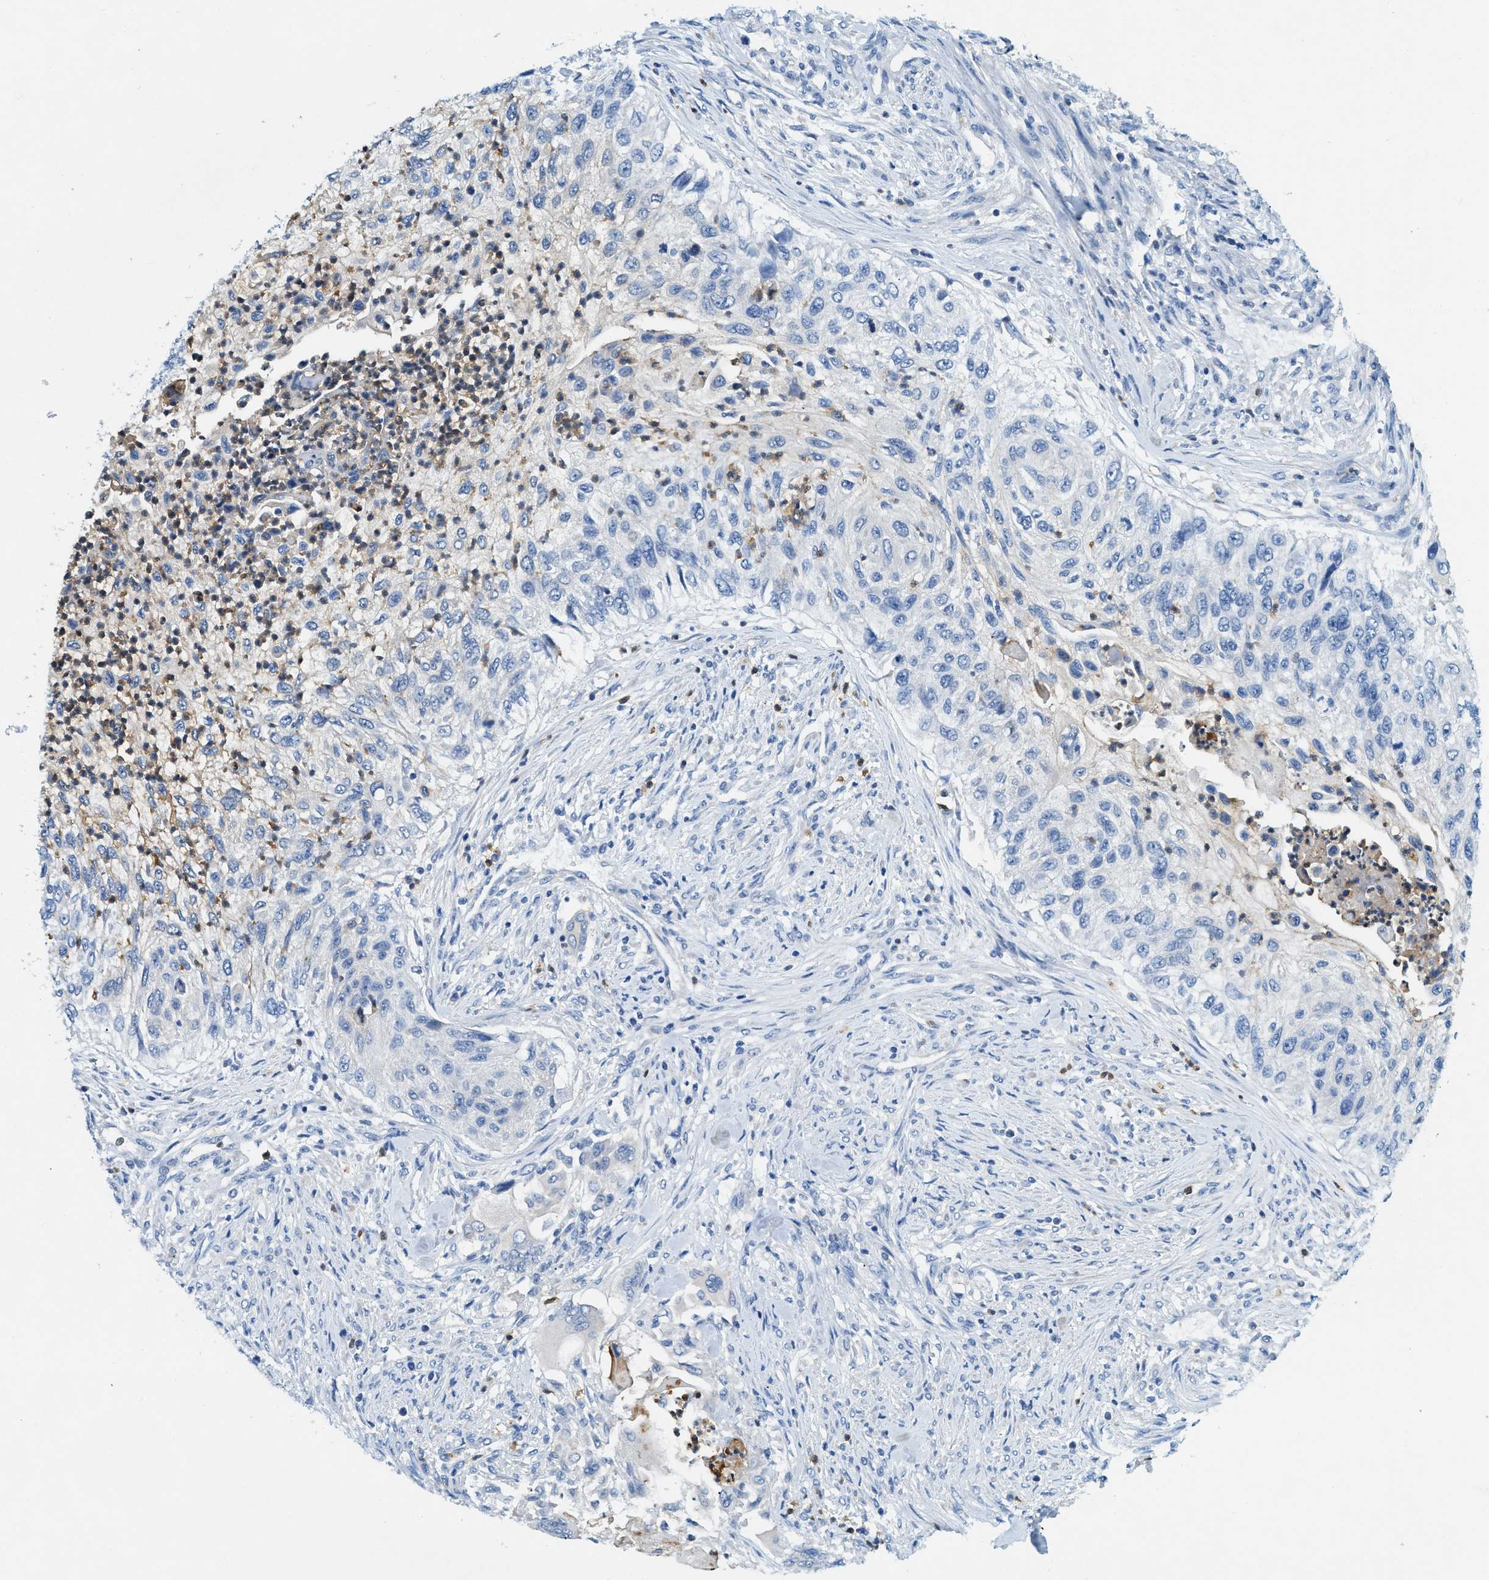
{"staining": {"intensity": "negative", "quantity": "none", "location": "none"}, "tissue": "urothelial cancer", "cell_type": "Tumor cells", "image_type": "cancer", "snomed": [{"axis": "morphology", "description": "Urothelial carcinoma, High grade"}, {"axis": "topography", "description": "Urinary bladder"}], "caption": "Micrograph shows no protein expression in tumor cells of high-grade urothelial carcinoma tissue. (DAB (3,3'-diaminobenzidine) immunohistochemistry (IHC) with hematoxylin counter stain).", "gene": "ZDHHC13", "patient": {"sex": "female", "age": 60}}